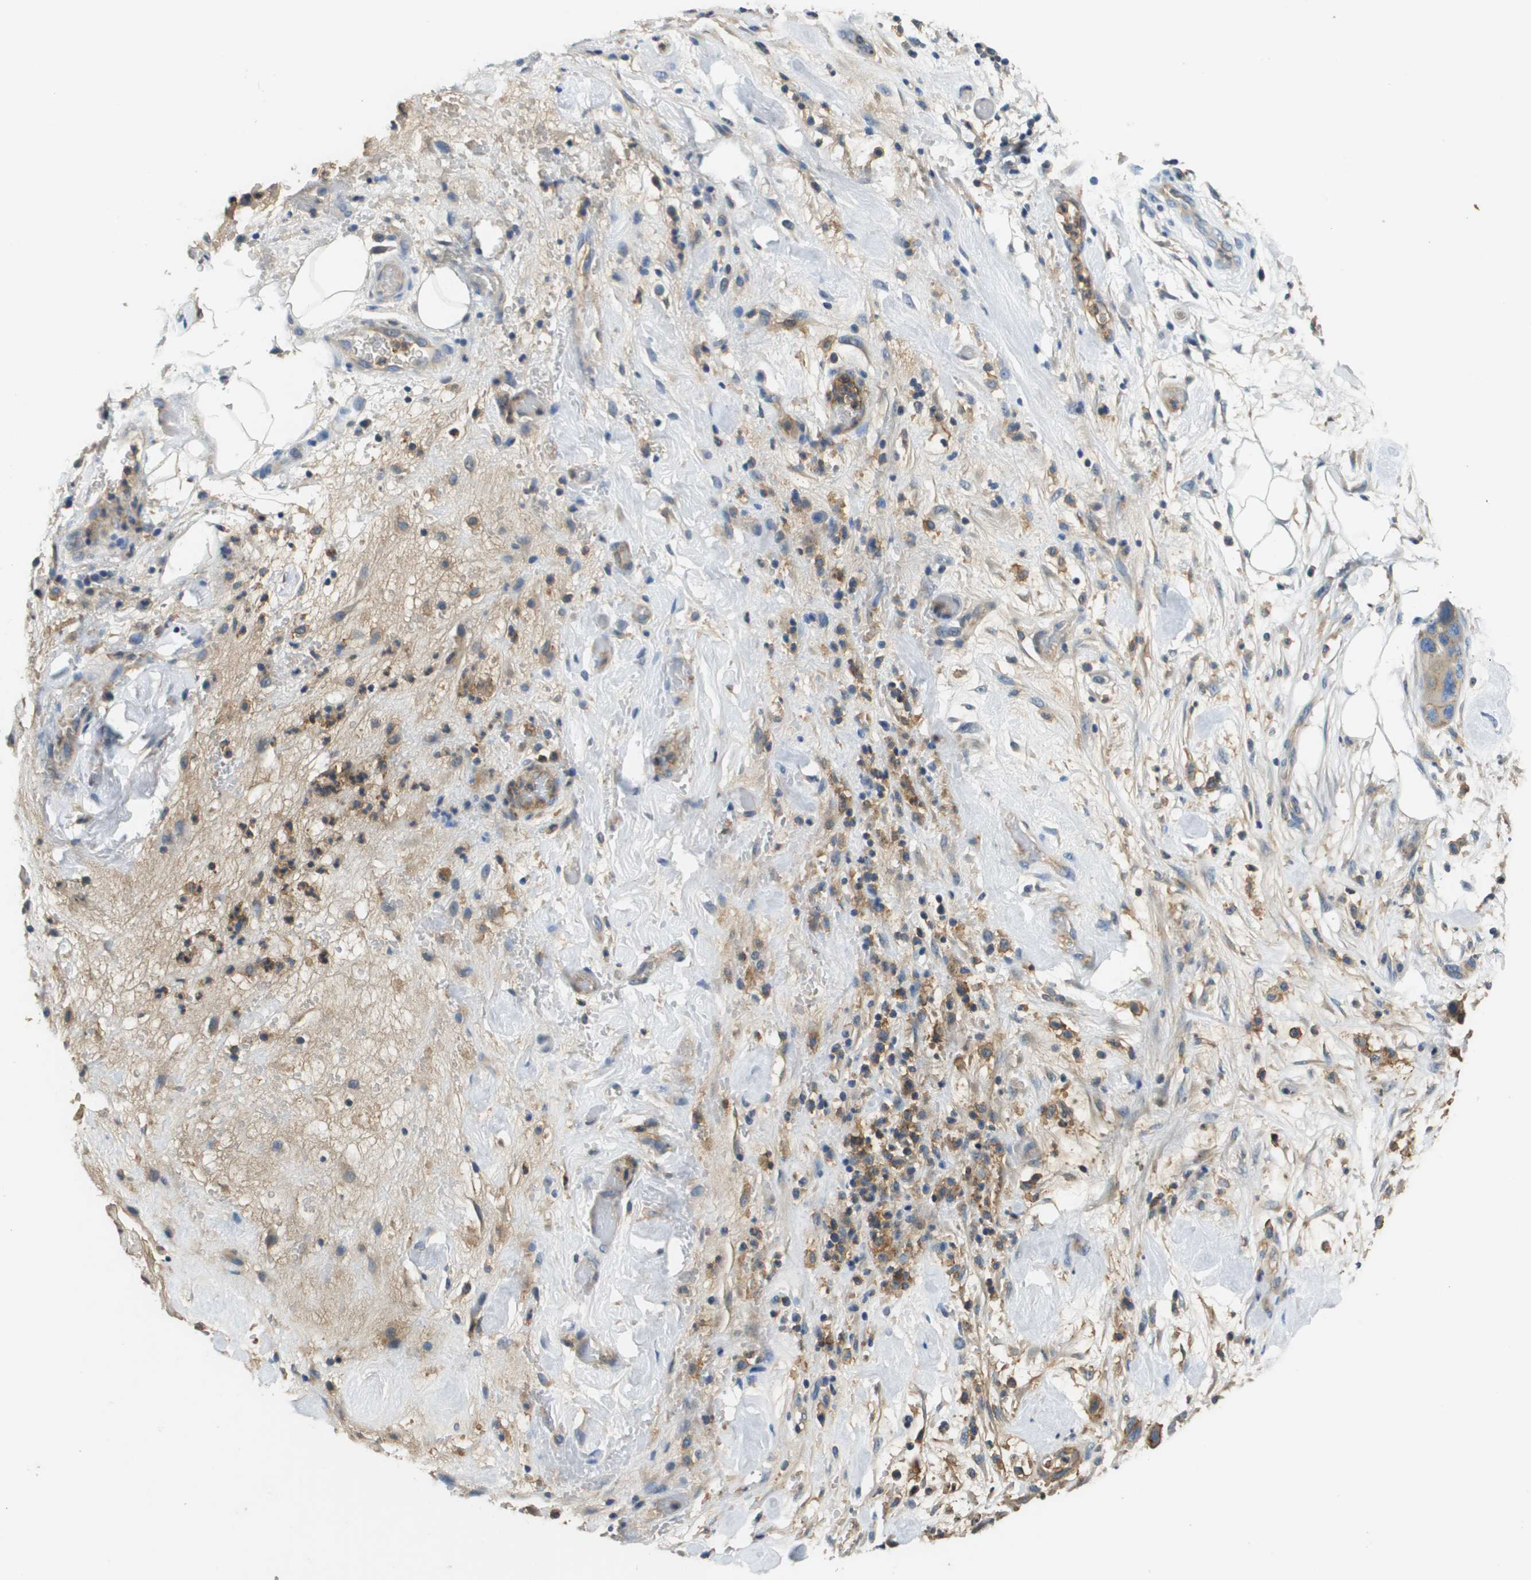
{"staining": {"intensity": "moderate", "quantity": ">75%", "location": "cytoplasmic/membranous"}, "tissue": "pancreatic cancer", "cell_type": "Tumor cells", "image_type": "cancer", "snomed": [{"axis": "morphology", "description": "Adenocarcinoma, NOS"}, {"axis": "topography", "description": "Pancreas"}], "caption": "IHC photomicrograph of neoplastic tissue: pancreatic cancer stained using immunohistochemistry reveals medium levels of moderate protein expression localized specifically in the cytoplasmic/membranous of tumor cells, appearing as a cytoplasmic/membranous brown color.", "gene": "SLC16A3", "patient": {"sex": "female", "age": 71}}